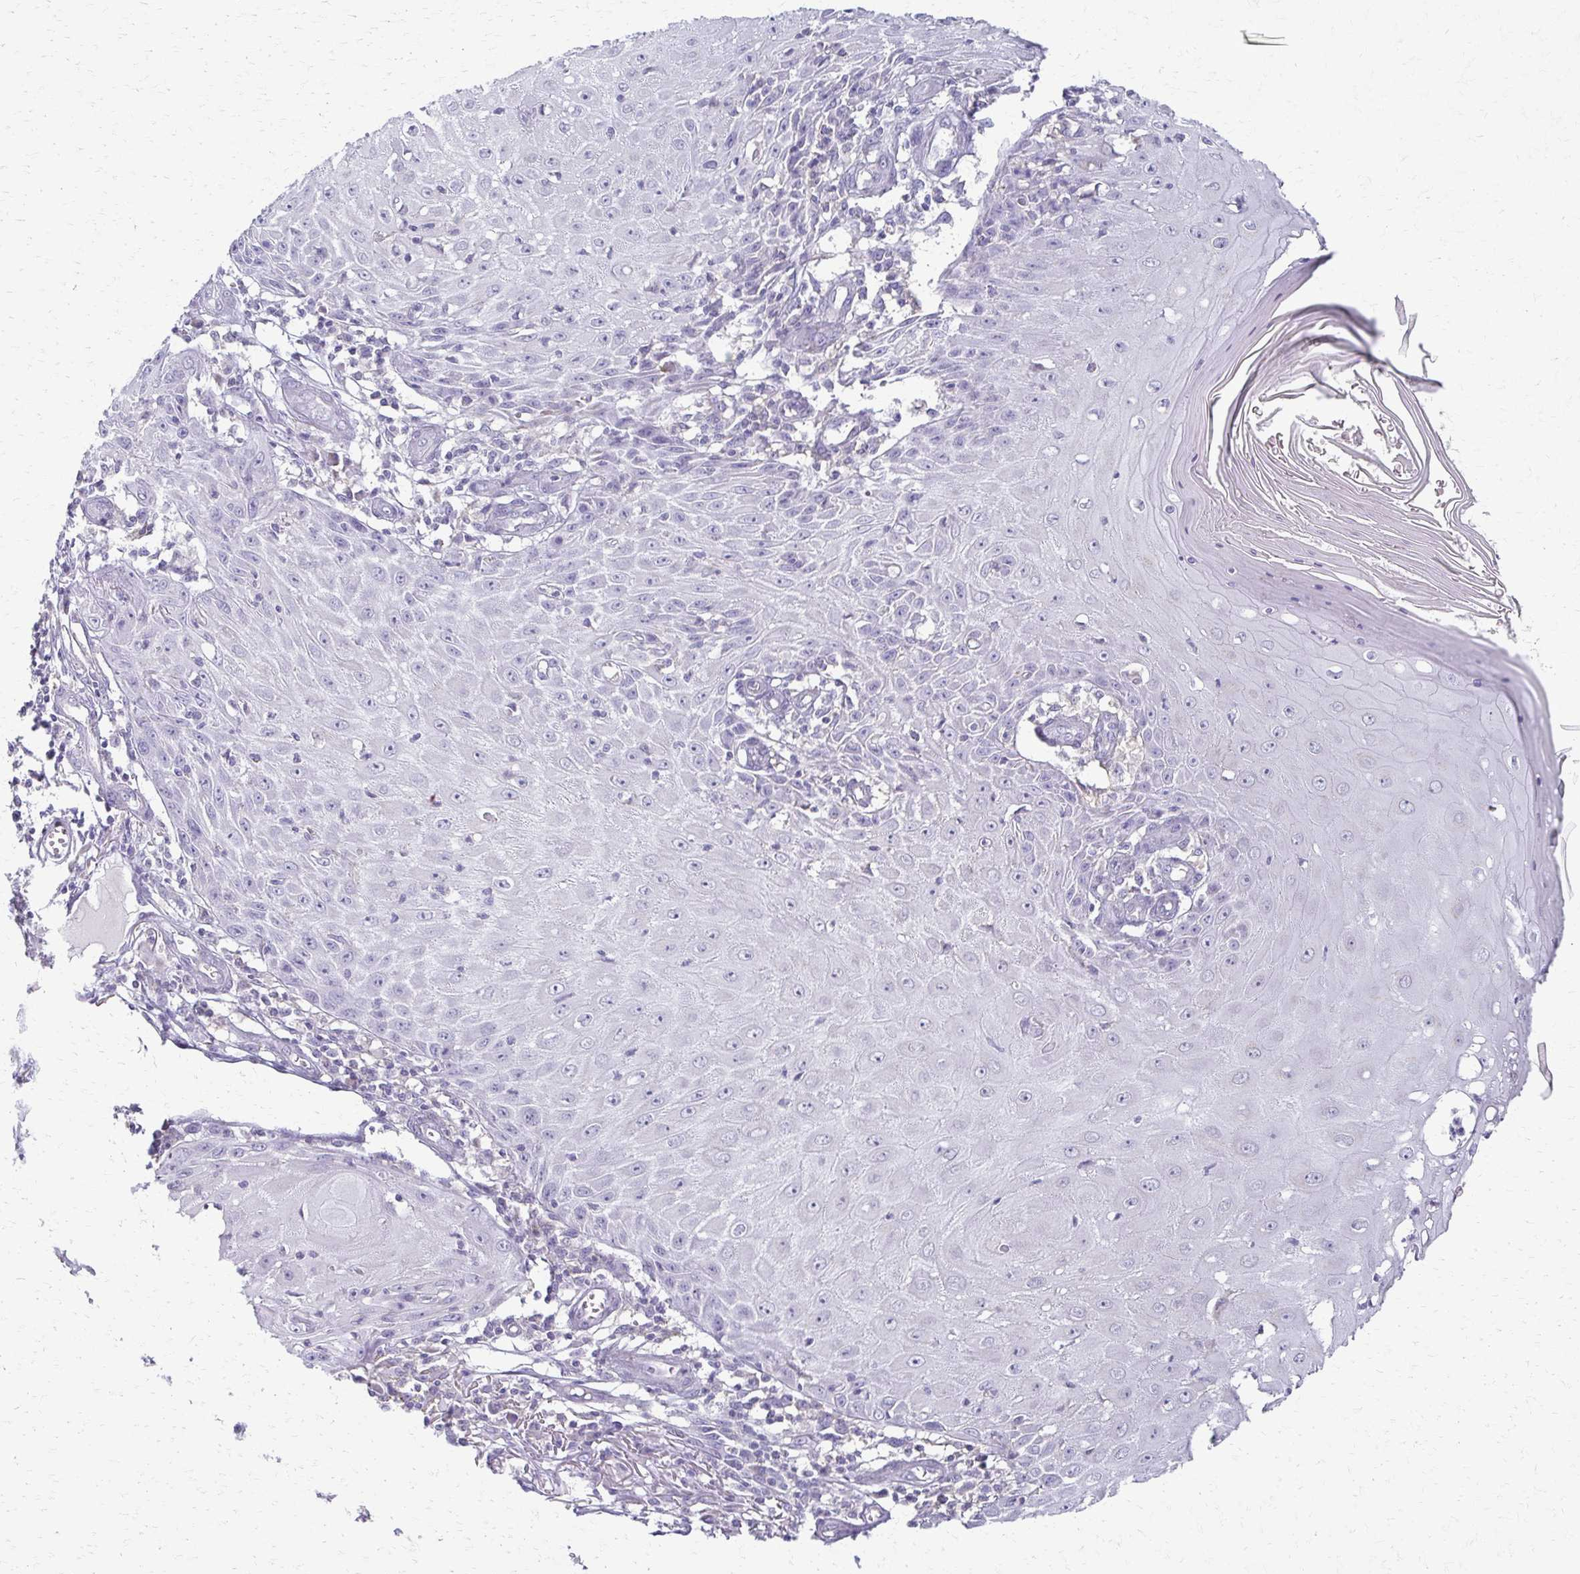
{"staining": {"intensity": "negative", "quantity": "none", "location": "none"}, "tissue": "skin cancer", "cell_type": "Tumor cells", "image_type": "cancer", "snomed": [{"axis": "morphology", "description": "Squamous cell carcinoma, NOS"}, {"axis": "topography", "description": "Skin"}], "caption": "The image shows no staining of tumor cells in skin cancer. (Stains: DAB IHC with hematoxylin counter stain, Microscopy: brightfield microscopy at high magnification).", "gene": "FCGR2B", "patient": {"sex": "female", "age": 73}}